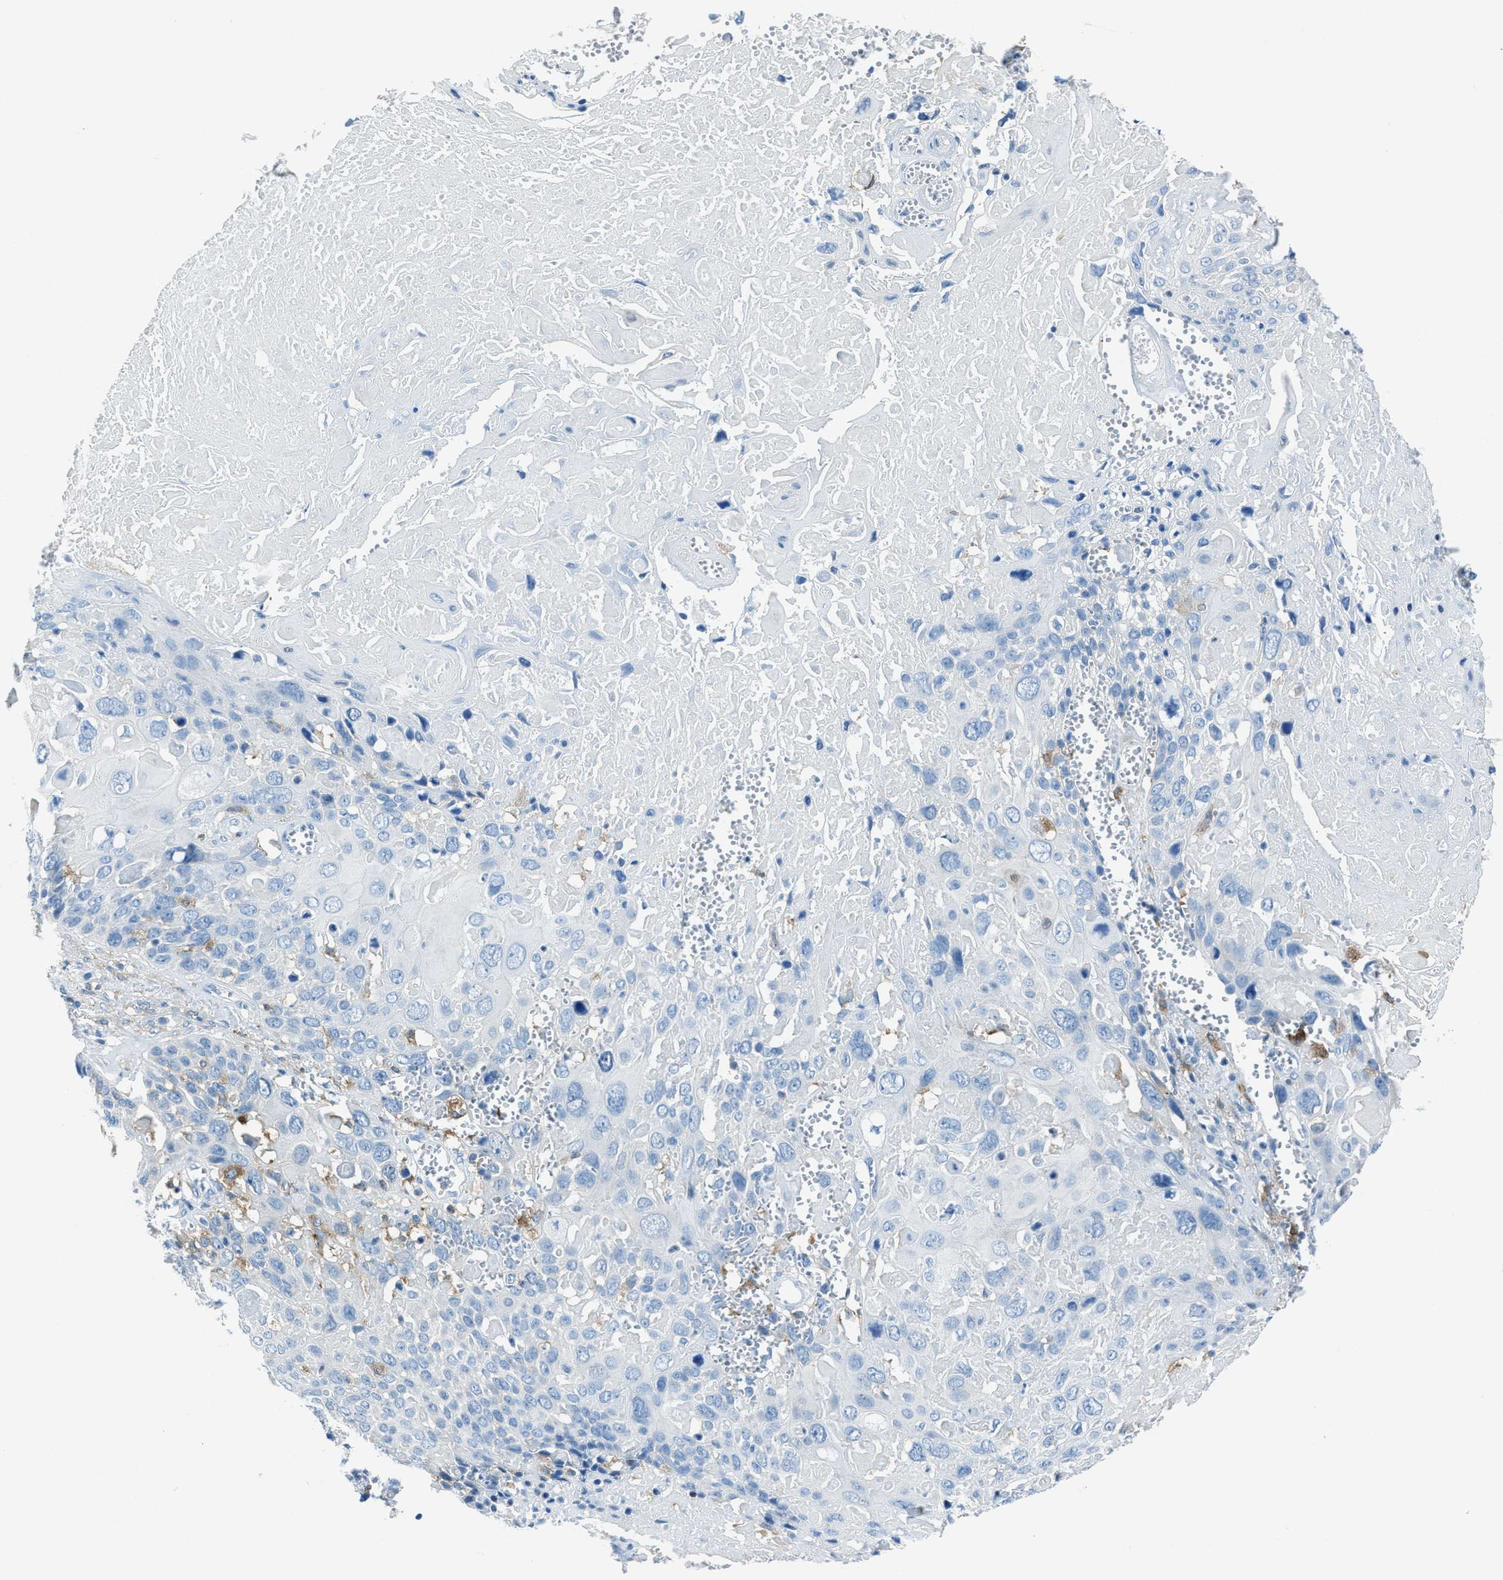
{"staining": {"intensity": "negative", "quantity": "none", "location": "none"}, "tissue": "cervical cancer", "cell_type": "Tumor cells", "image_type": "cancer", "snomed": [{"axis": "morphology", "description": "Squamous cell carcinoma, NOS"}, {"axis": "topography", "description": "Cervix"}], "caption": "The image demonstrates no staining of tumor cells in cervical cancer.", "gene": "MATCAP2", "patient": {"sex": "female", "age": 74}}